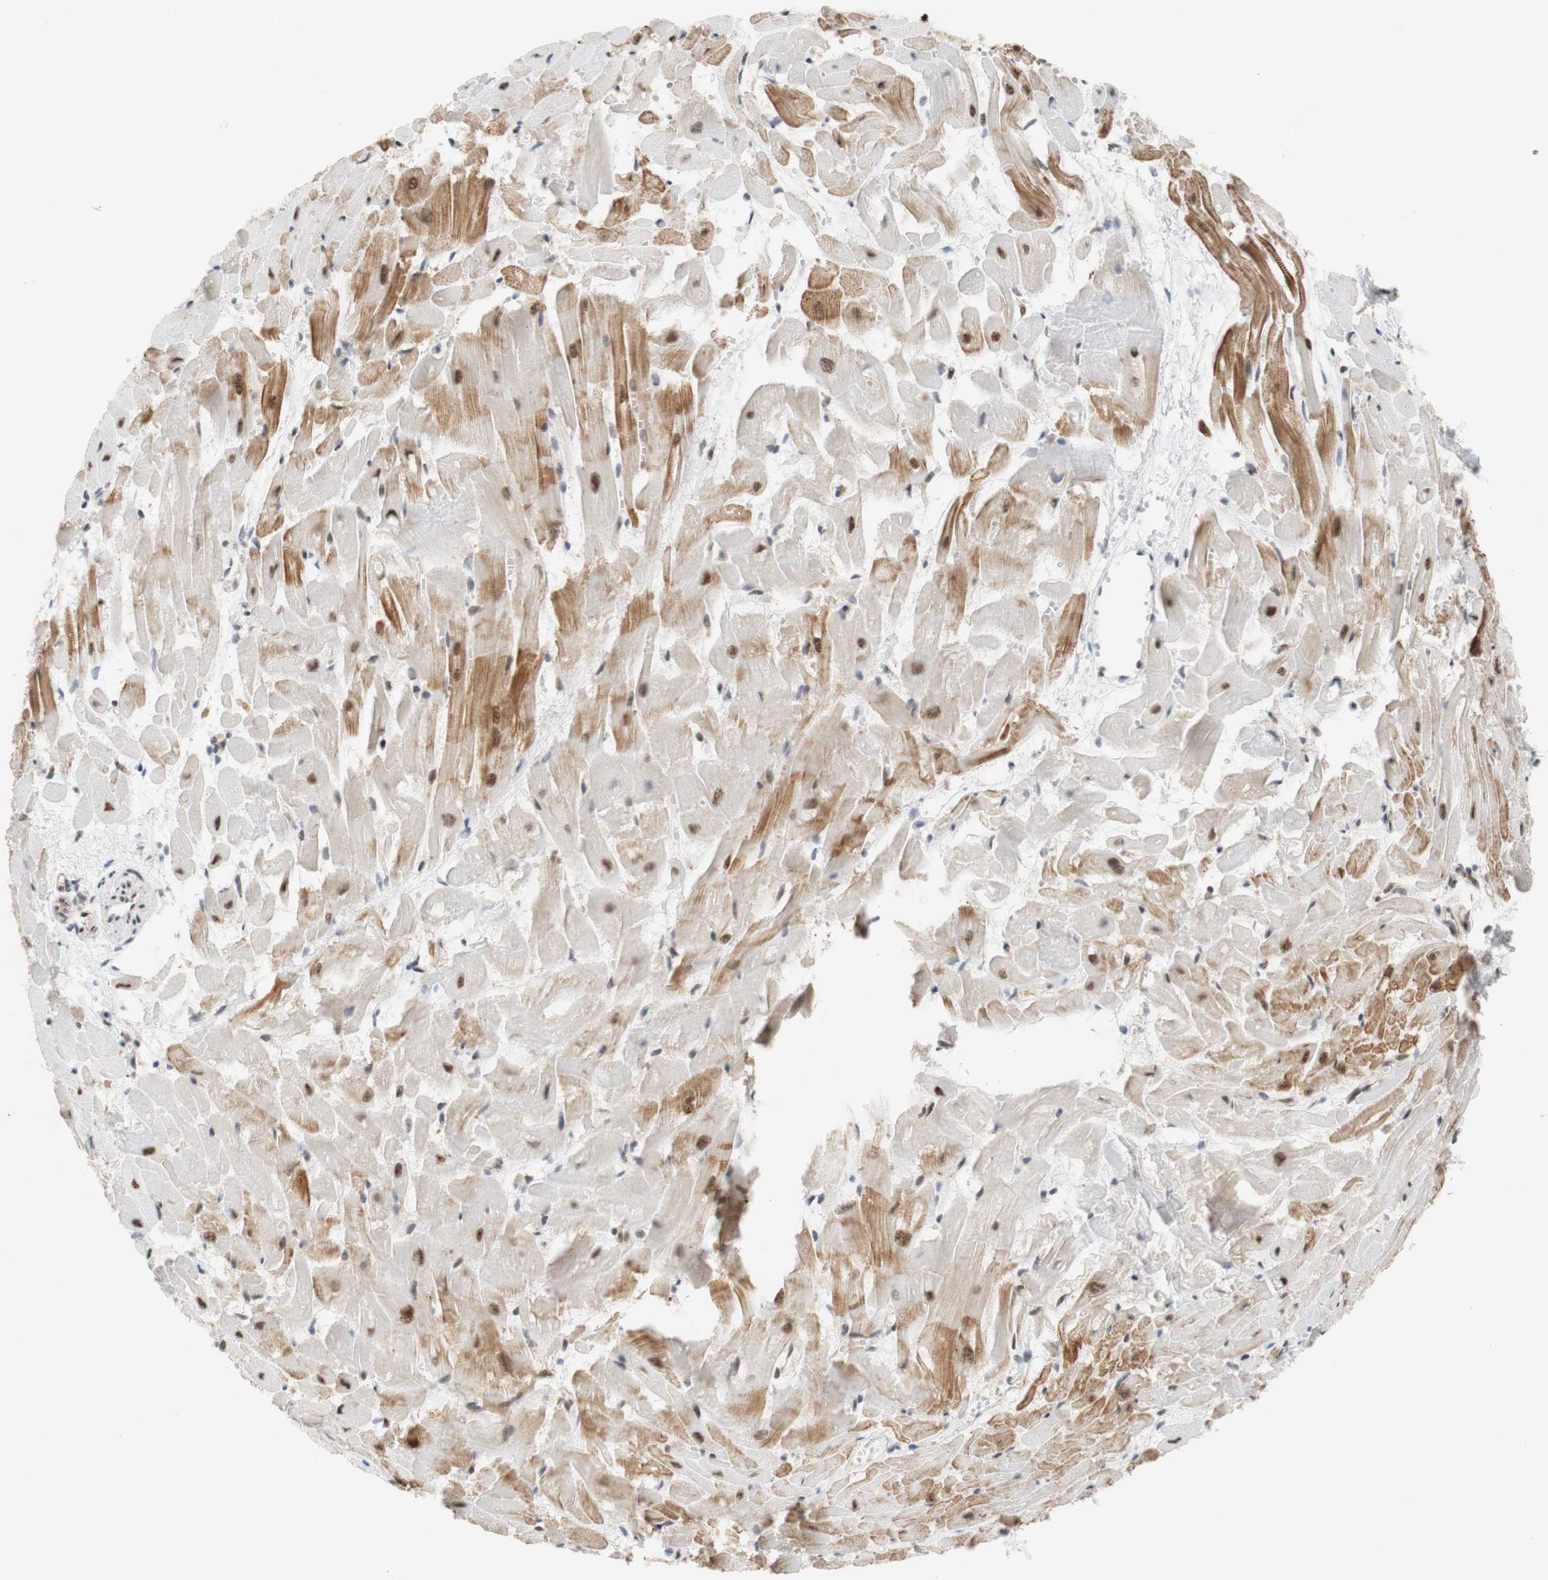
{"staining": {"intensity": "moderate", "quantity": "25%-75%", "location": "cytoplasmic/membranous"}, "tissue": "heart muscle", "cell_type": "Cardiomyocytes", "image_type": "normal", "snomed": [{"axis": "morphology", "description": "Normal tissue, NOS"}, {"axis": "topography", "description": "Heart"}], "caption": "Immunohistochemistry (DAB) staining of benign heart muscle displays moderate cytoplasmic/membranous protein expression in approximately 25%-75% of cardiomyocytes.", "gene": "SAP18", "patient": {"sex": "female", "age": 19}}